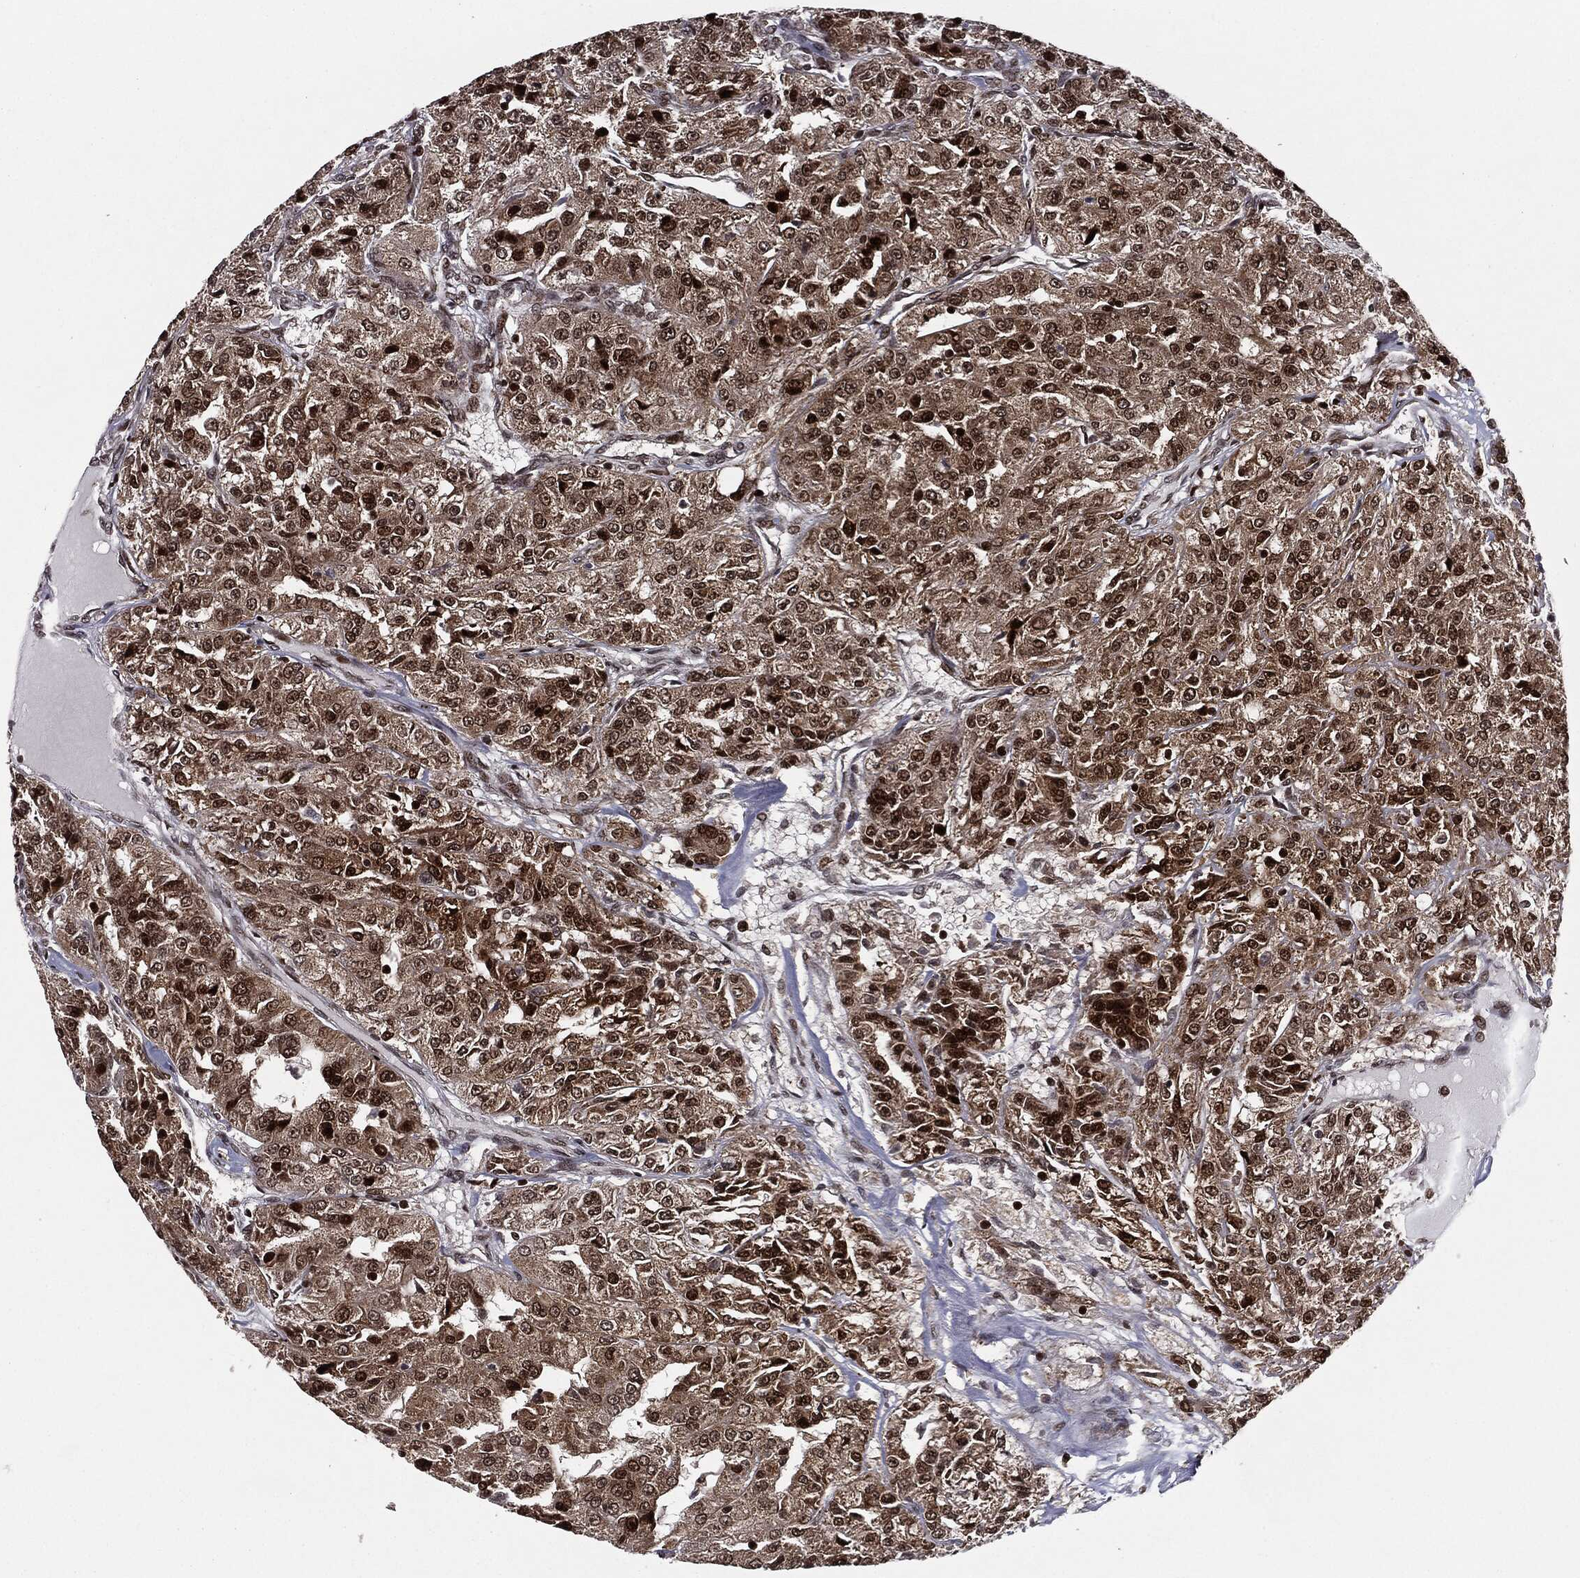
{"staining": {"intensity": "strong", "quantity": ">75%", "location": "cytoplasmic/membranous,nuclear"}, "tissue": "renal cancer", "cell_type": "Tumor cells", "image_type": "cancer", "snomed": [{"axis": "morphology", "description": "Adenocarcinoma, NOS"}, {"axis": "topography", "description": "Kidney"}], "caption": "Human adenocarcinoma (renal) stained with a protein marker demonstrates strong staining in tumor cells.", "gene": "CHCHD2", "patient": {"sex": "female", "age": 63}}